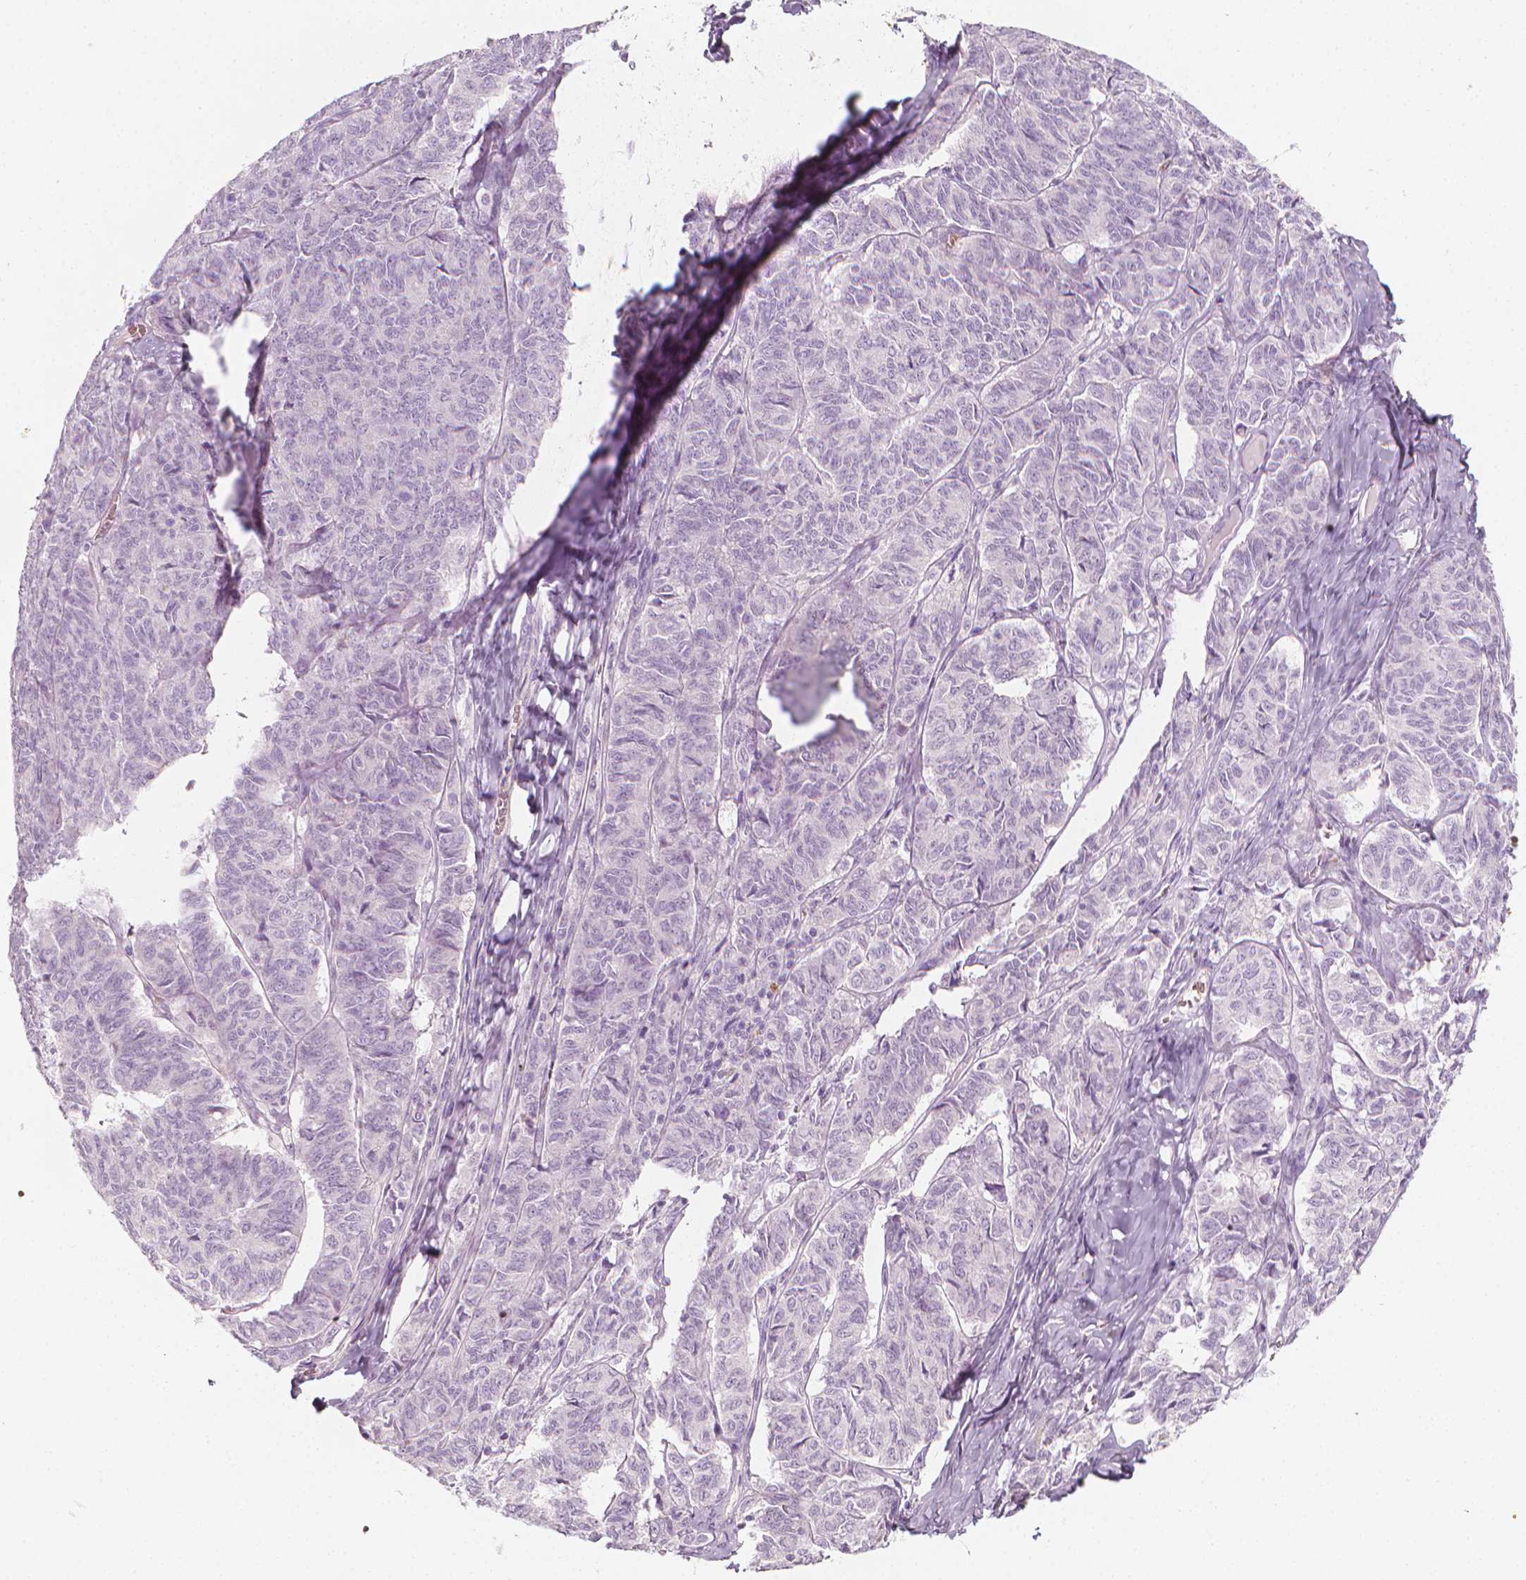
{"staining": {"intensity": "negative", "quantity": "none", "location": "none"}, "tissue": "ovarian cancer", "cell_type": "Tumor cells", "image_type": "cancer", "snomed": [{"axis": "morphology", "description": "Carcinoma, endometroid"}, {"axis": "topography", "description": "Ovary"}], "caption": "High power microscopy micrograph of an immunohistochemistry (IHC) micrograph of ovarian cancer (endometroid carcinoma), revealing no significant staining in tumor cells. (DAB immunohistochemistry (IHC) with hematoxylin counter stain).", "gene": "CES1", "patient": {"sex": "female", "age": 80}}